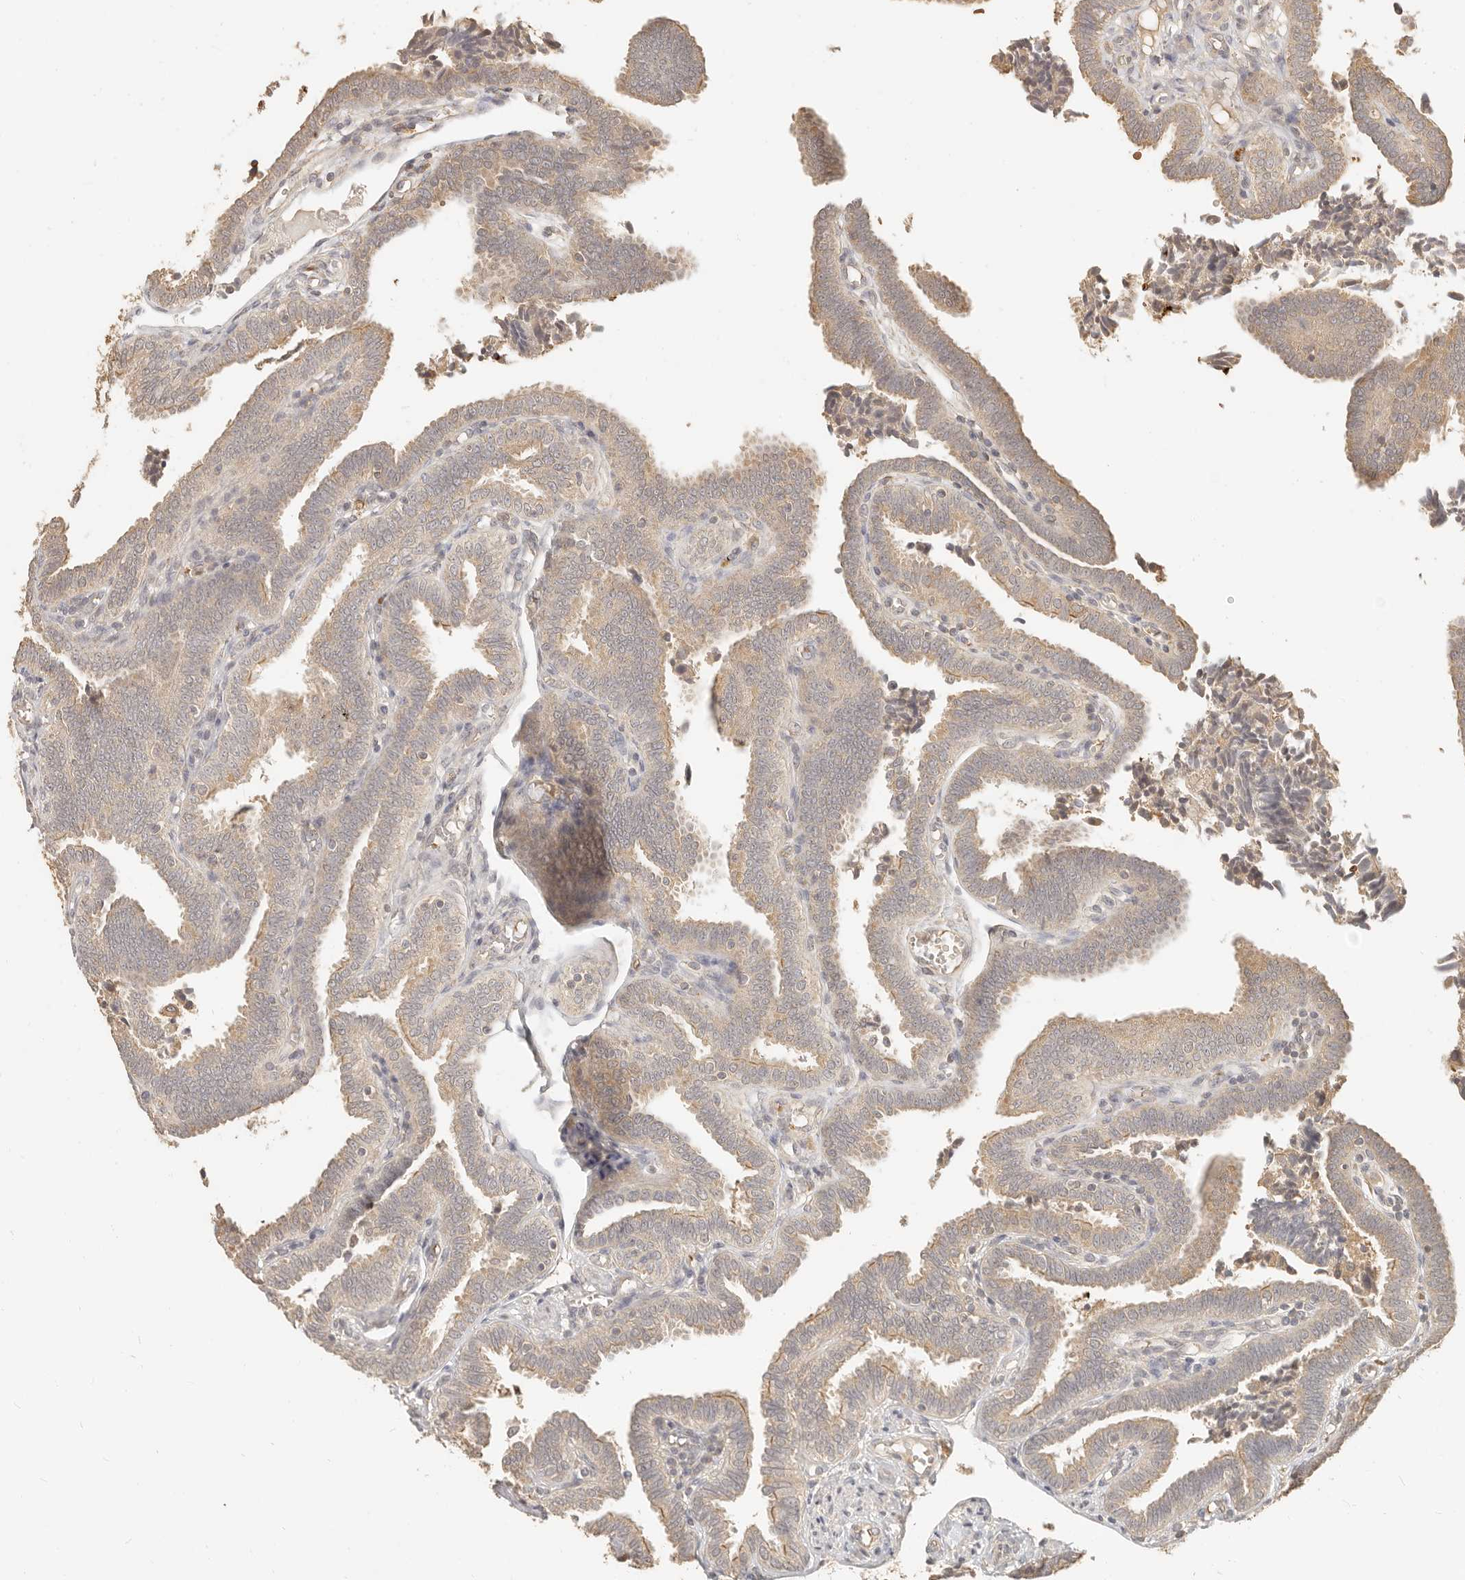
{"staining": {"intensity": "weak", "quantity": ">75%", "location": "cytoplasmic/membranous"}, "tissue": "fallopian tube", "cell_type": "Glandular cells", "image_type": "normal", "snomed": [{"axis": "morphology", "description": "Normal tissue, NOS"}, {"axis": "topography", "description": "Fallopian tube"}], "caption": "Benign fallopian tube reveals weak cytoplasmic/membranous expression in about >75% of glandular cells (IHC, brightfield microscopy, high magnification)..", "gene": "INTS11", "patient": {"sex": "female", "age": 39}}